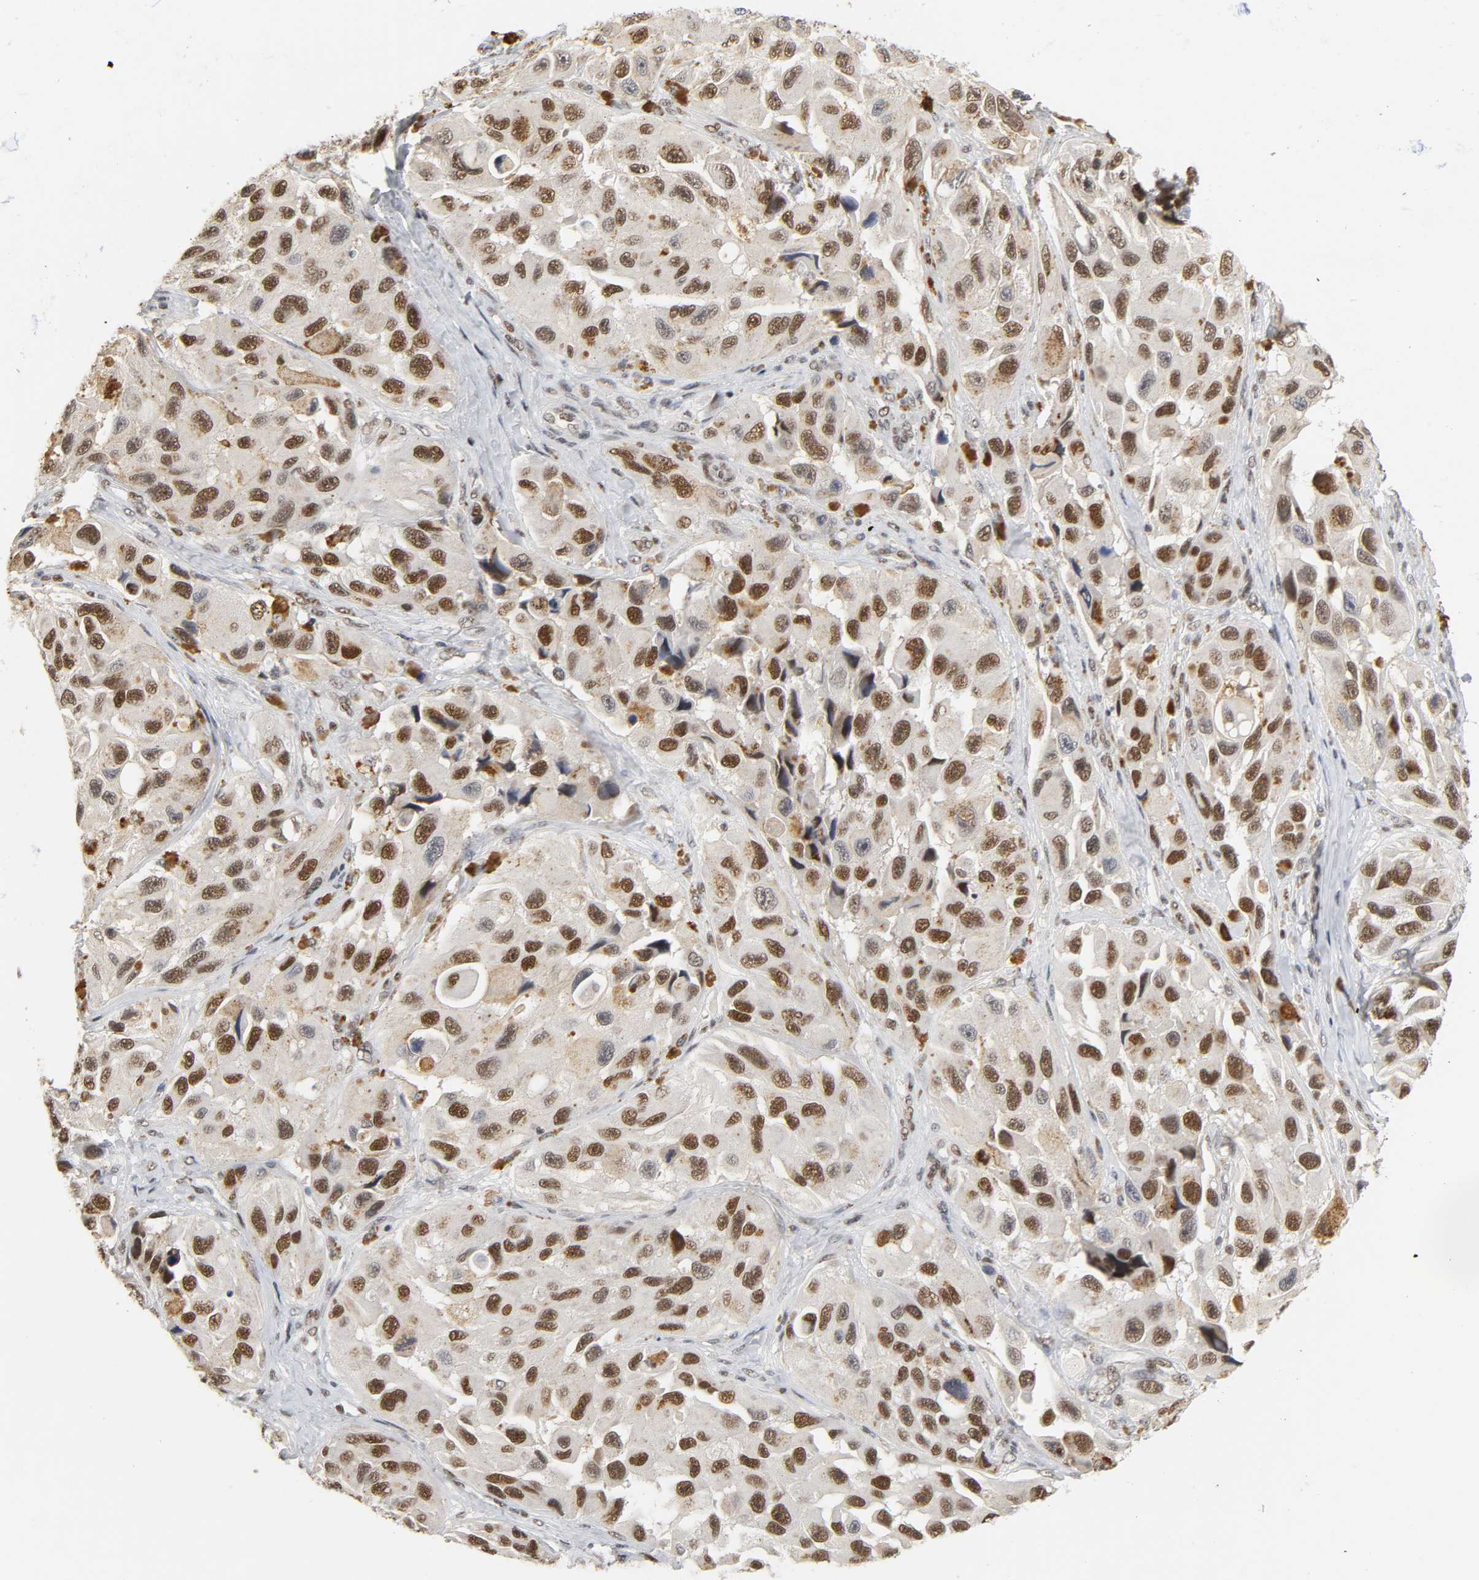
{"staining": {"intensity": "moderate", "quantity": ">75%", "location": "nuclear"}, "tissue": "melanoma", "cell_type": "Tumor cells", "image_type": "cancer", "snomed": [{"axis": "morphology", "description": "Malignant melanoma, NOS"}, {"axis": "topography", "description": "Skin"}], "caption": "High-power microscopy captured an immunohistochemistry image of malignant melanoma, revealing moderate nuclear expression in about >75% of tumor cells.", "gene": "NCOA6", "patient": {"sex": "female", "age": 73}}